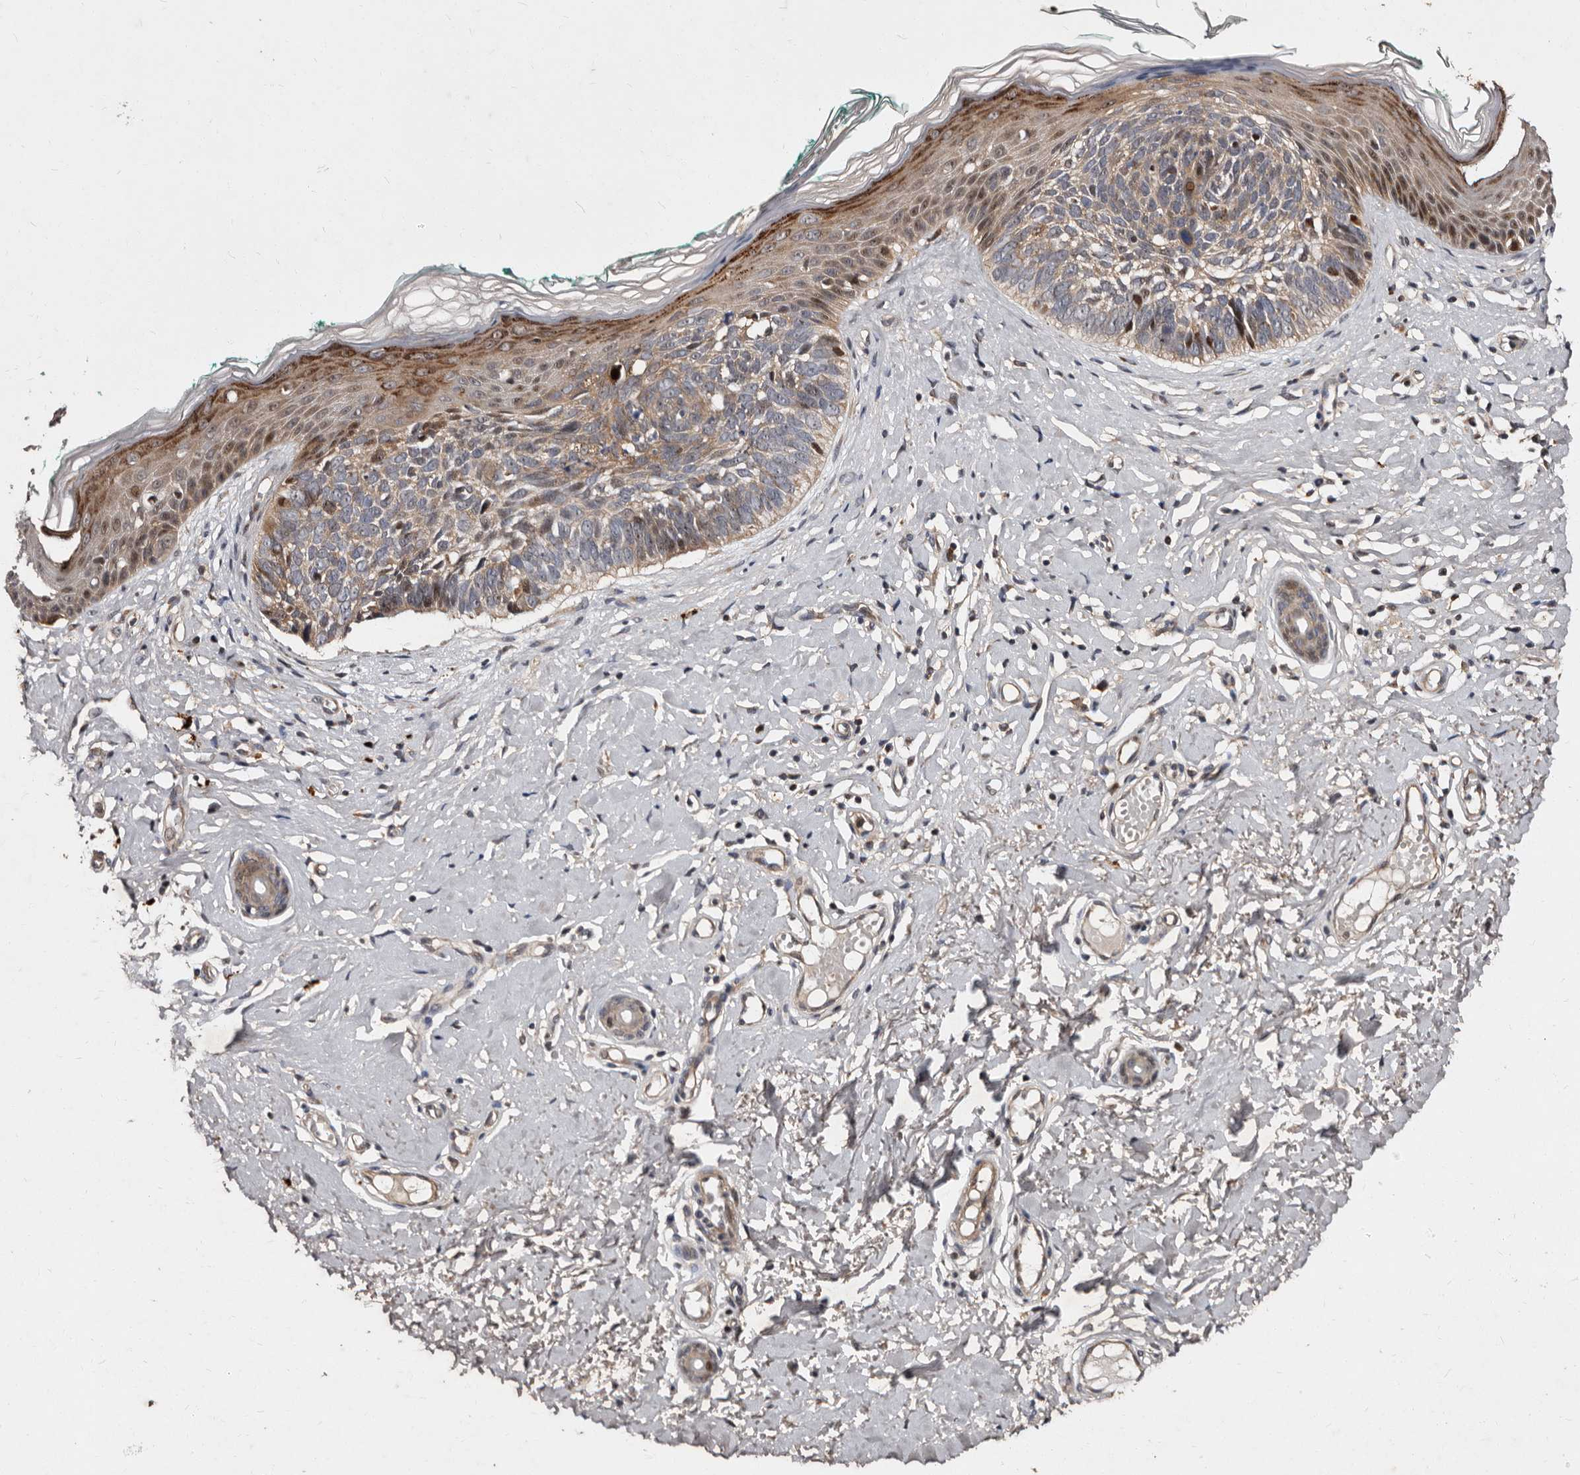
{"staining": {"intensity": "weak", "quantity": "<25%", "location": "cytoplasmic/membranous"}, "tissue": "skin cancer", "cell_type": "Tumor cells", "image_type": "cancer", "snomed": [{"axis": "morphology", "description": "Basal cell carcinoma"}, {"axis": "topography", "description": "Skin"}], "caption": "Immunohistochemistry (IHC) of basal cell carcinoma (skin) shows no staining in tumor cells. (Immunohistochemistry, brightfield microscopy, high magnification).", "gene": "MKRN3", "patient": {"sex": "male", "age": 48}}